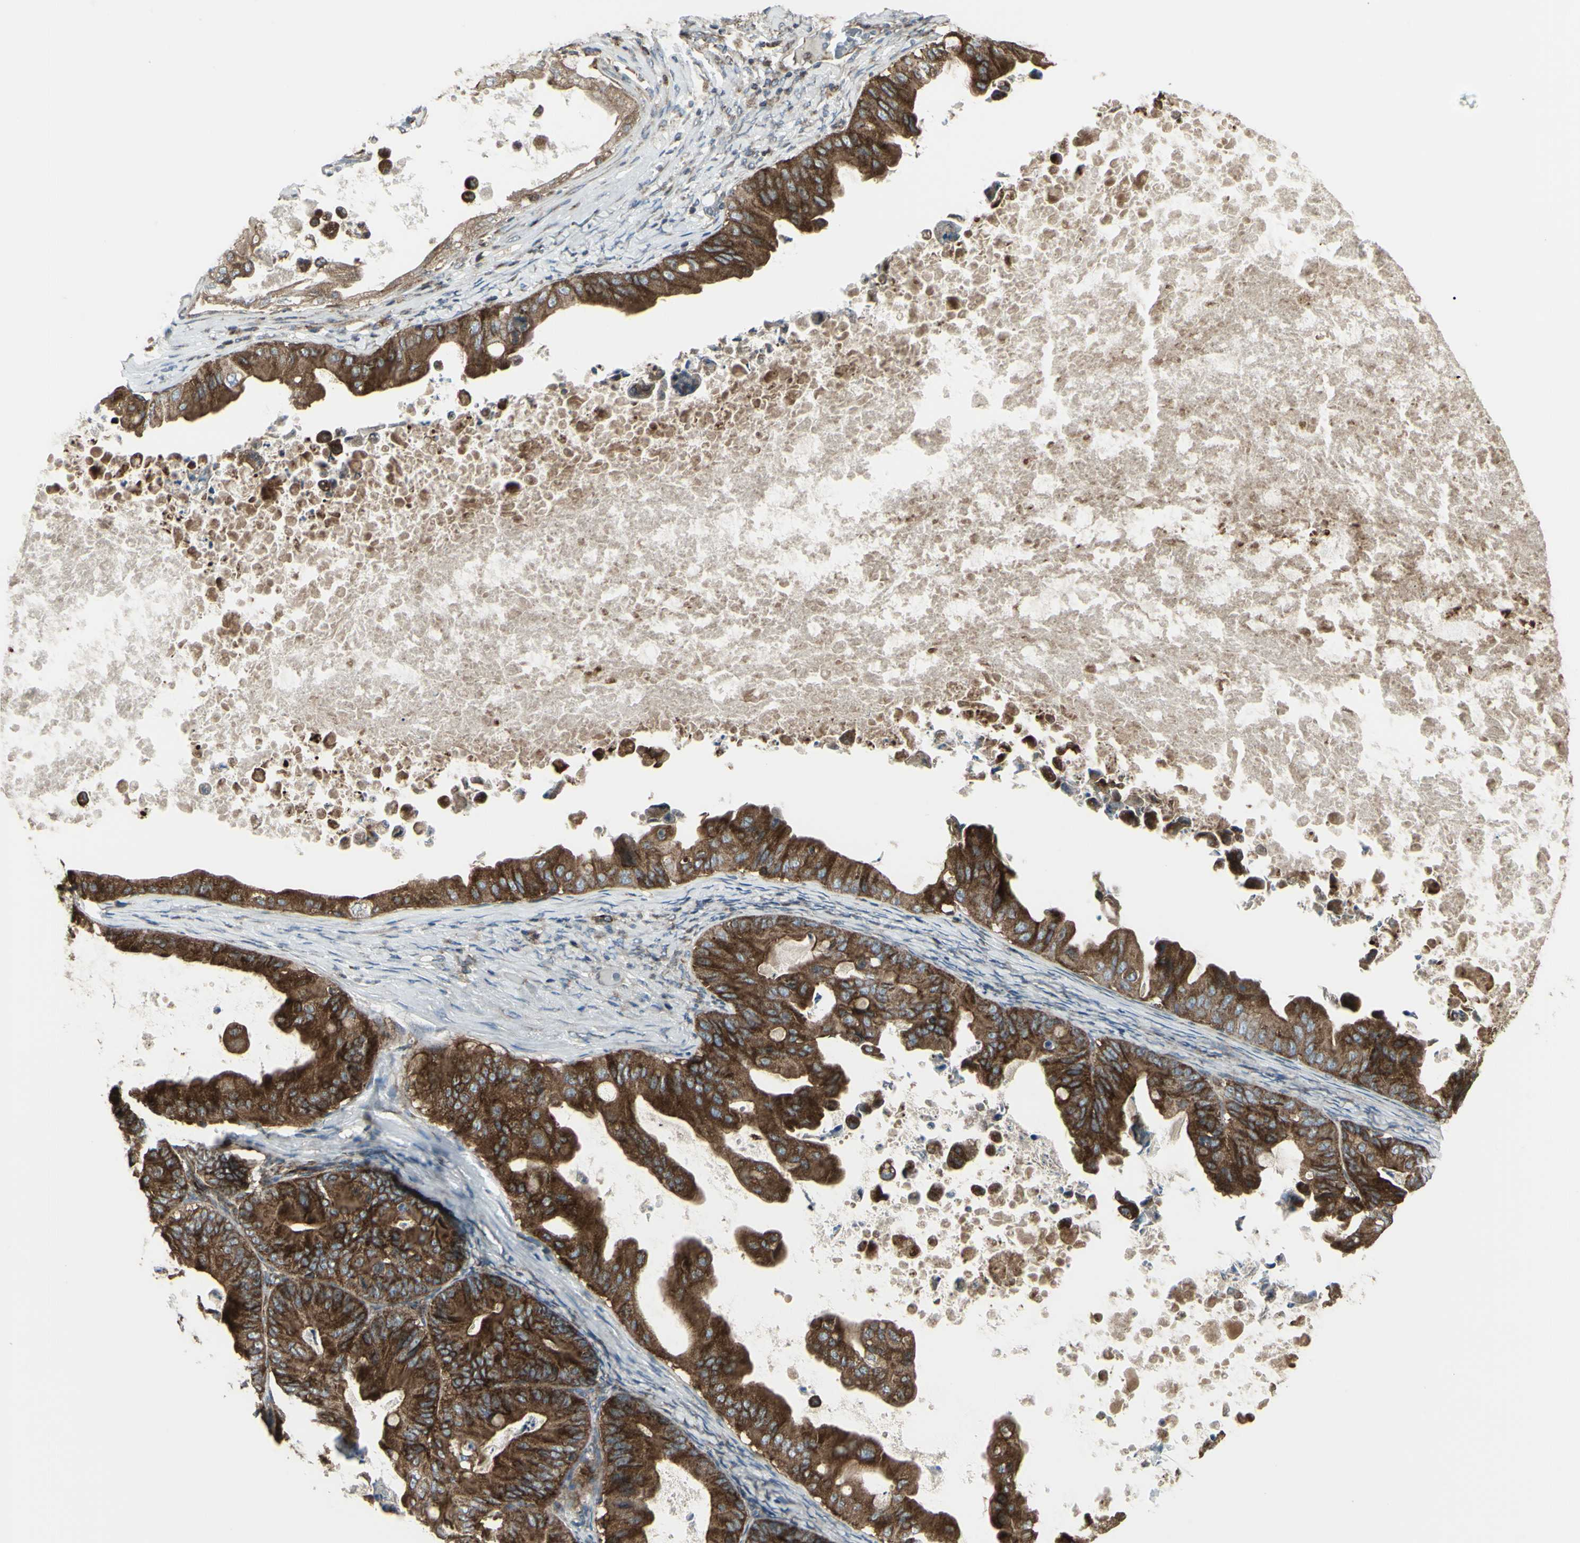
{"staining": {"intensity": "strong", "quantity": ">75%", "location": "cytoplasmic/membranous"}, "tissue": "ovarian cancer", "cell_type": "Tumor cells", "image_type": "cancer", "snomed": [{"axis": "morphology", "description": "Cystadenocarcinoma, mucinous, NOS"}, {"axis": "topography", "description": "Ovary"}], "caption": "A high amount of strong cytoplasmic/membranous positivity is seen in approximately >75% of tumor cells in mucinous cystadenocarcinoma (ovarian) tissue.", "gene": "NAPA", "patient": {"sex": "female", "age": 37}}